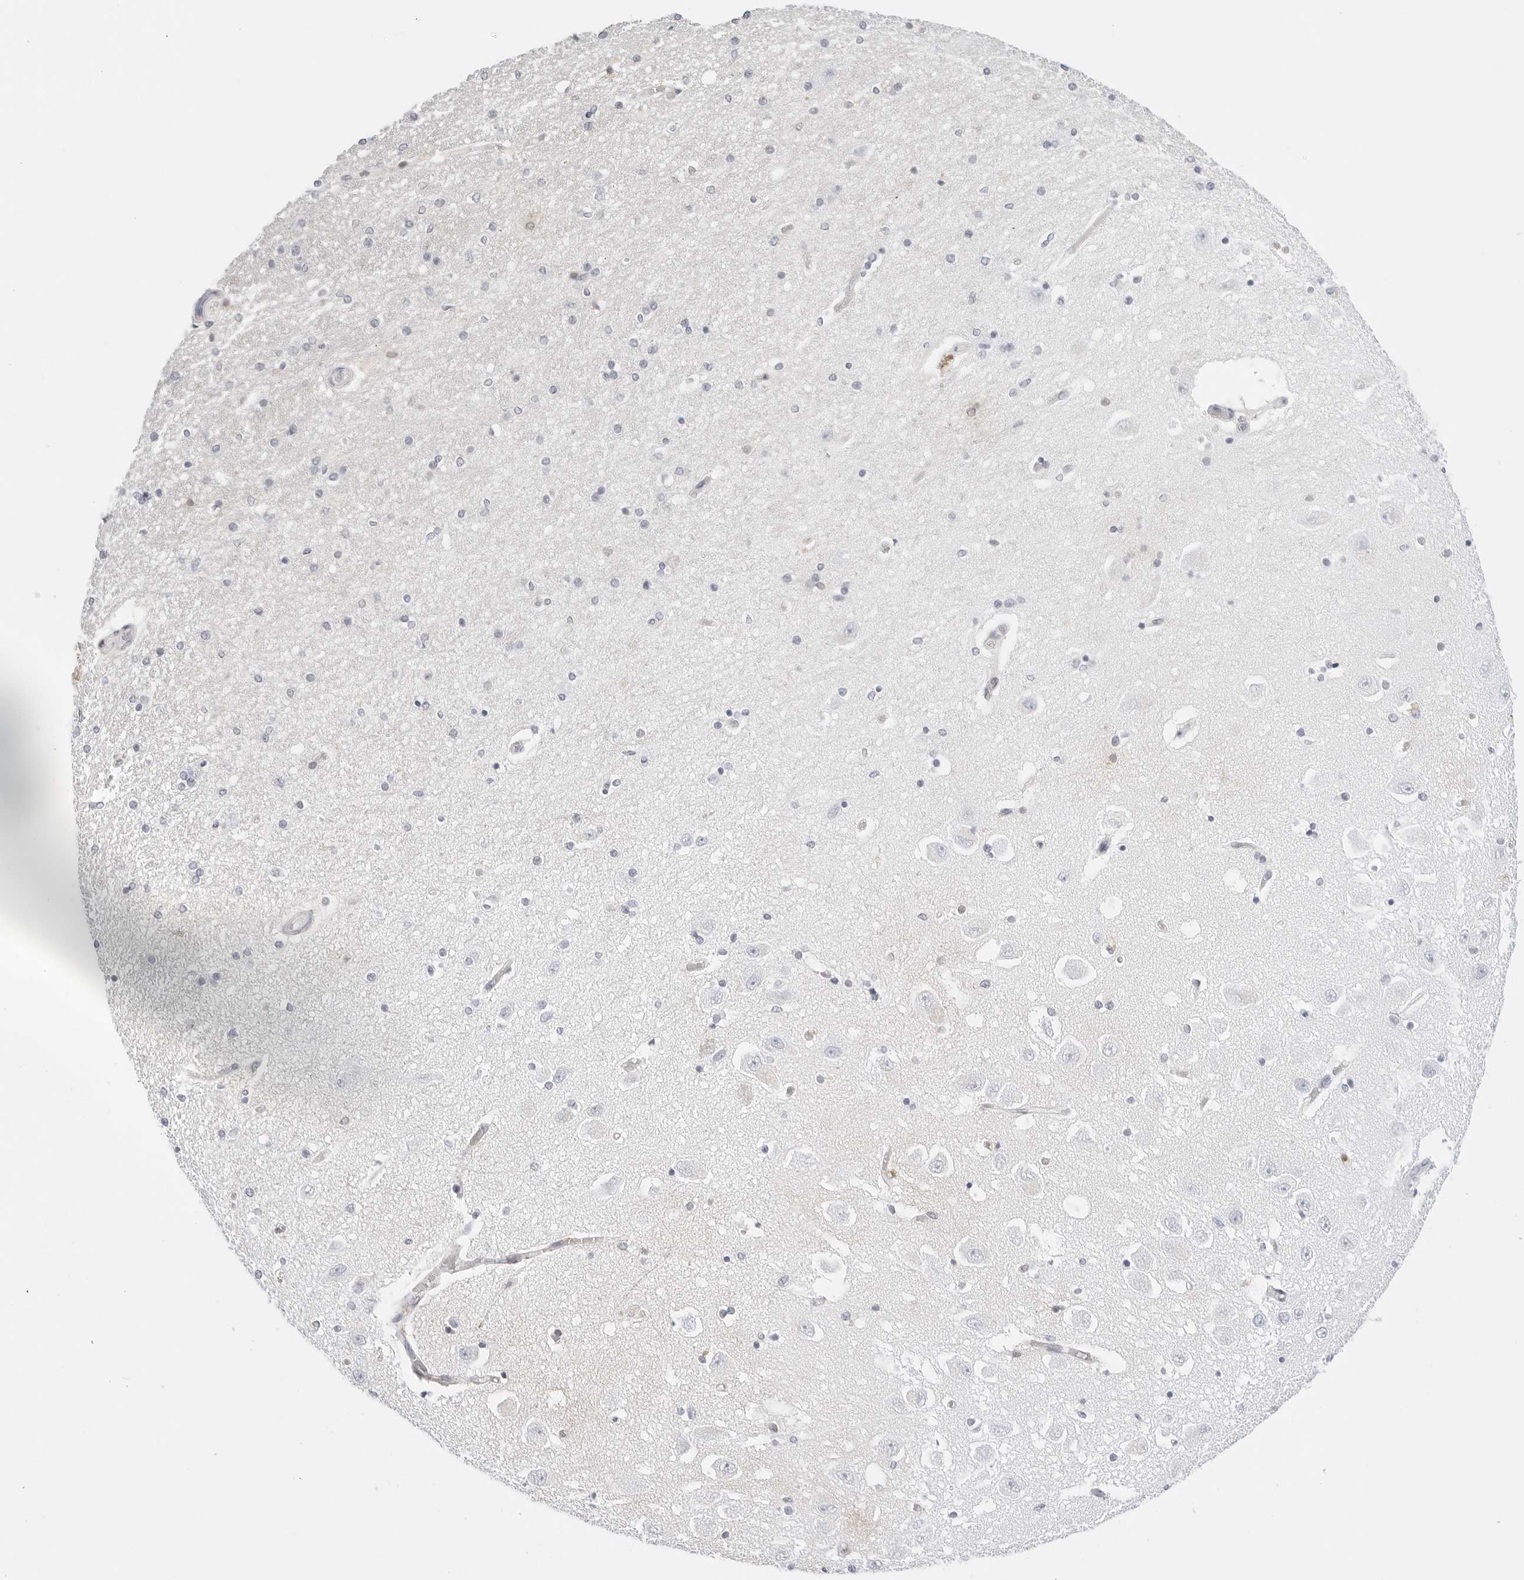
{"staining": {"intensity": "negative", "quantity": "none", "location": "none"}, "tissue": "hippocampus", "cell_type": "Glial cells", "image_type": "normal", "snomed": [{"axis": "morphology", "description": "Normal tissue, NOS"}, {"axis": "topography", "description": "Hippocampus"}], "caption": "Glial cells show no significant staining in normal hippocampus.", "gene": "SLC9A3R1", "patient": {"sex": "female", "age": 54}}